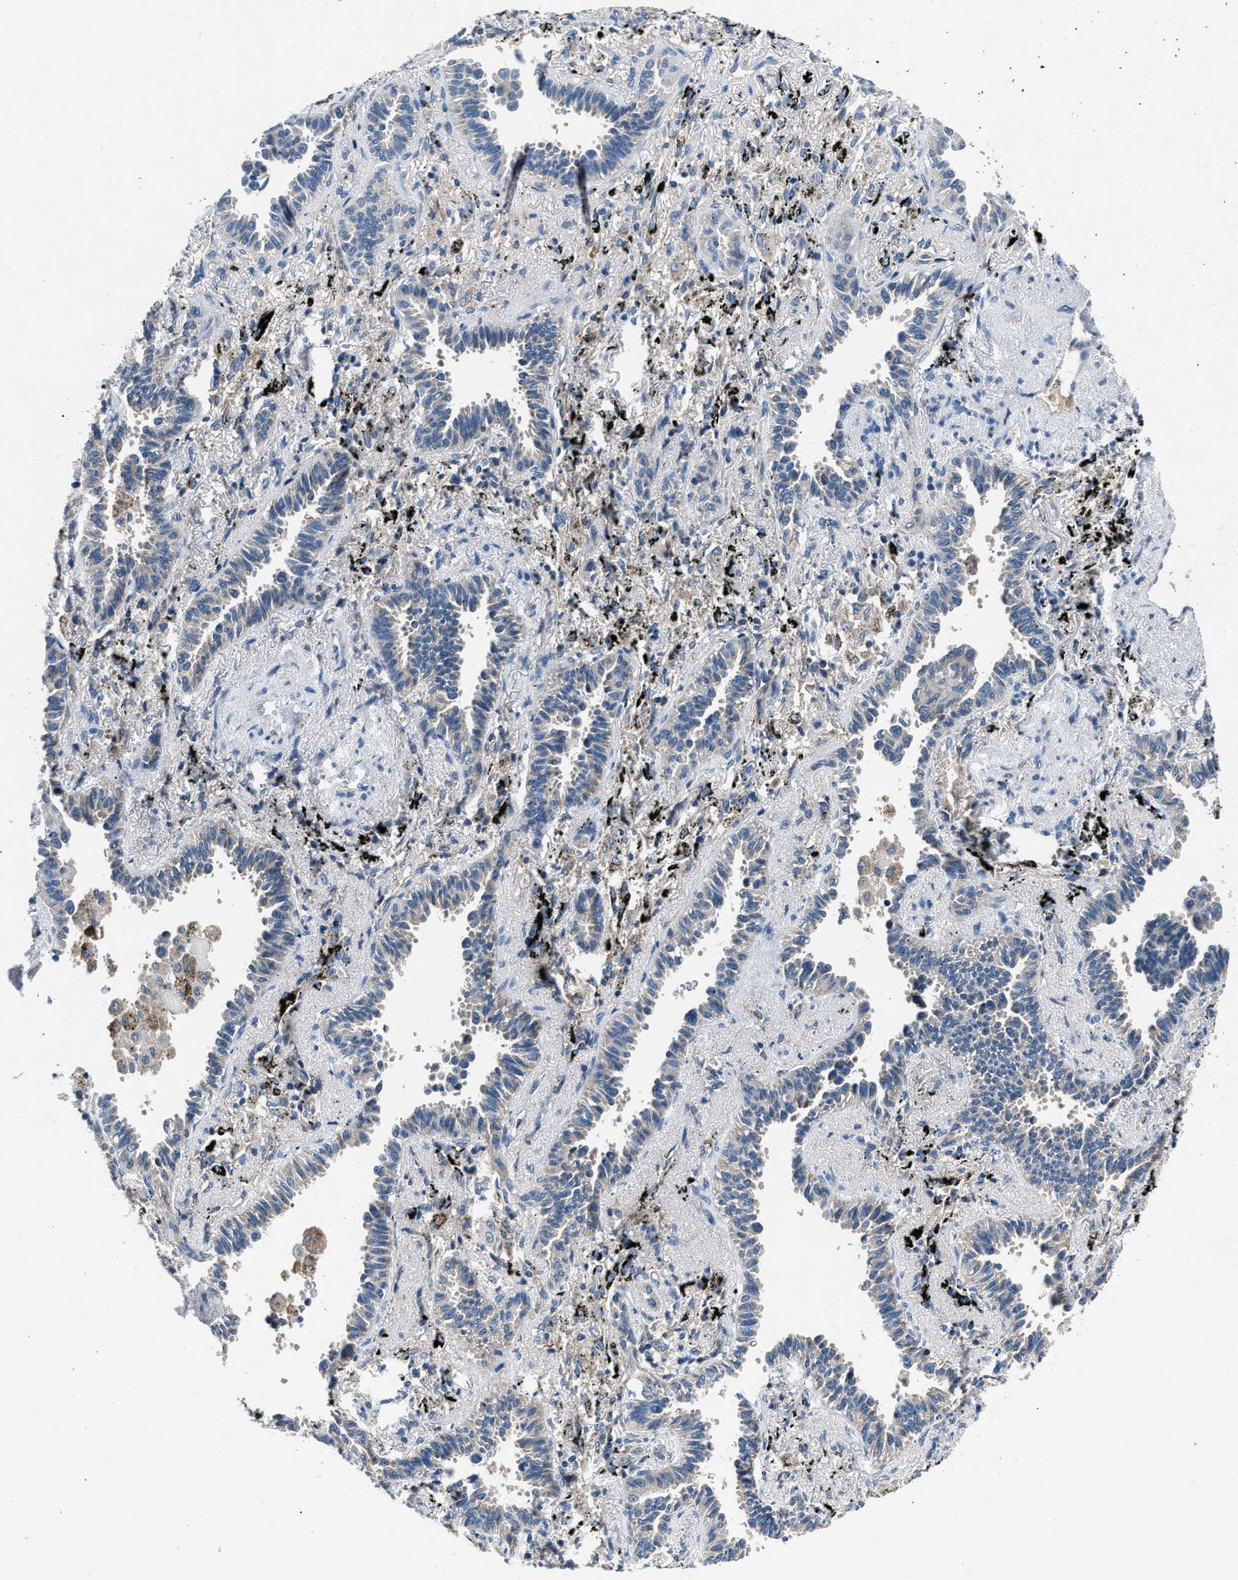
{"staining": {"intensity": "negative", "quantity": "none", "location": "none"}, "tissue": "lung cancer", "cell_type": "Tumor cells", "image_type": "cancer", "snomed": [{"axis": "morphology", "description": "Adenocarcinoma, NOS"}, {"axis": "topography", "description": "Lung"}], "caption": "Image shows no significant protein positivity in tumor cells of lung cancer.", "gene": "DENND6B", "patient": {"sex": "male", "age": 59}}